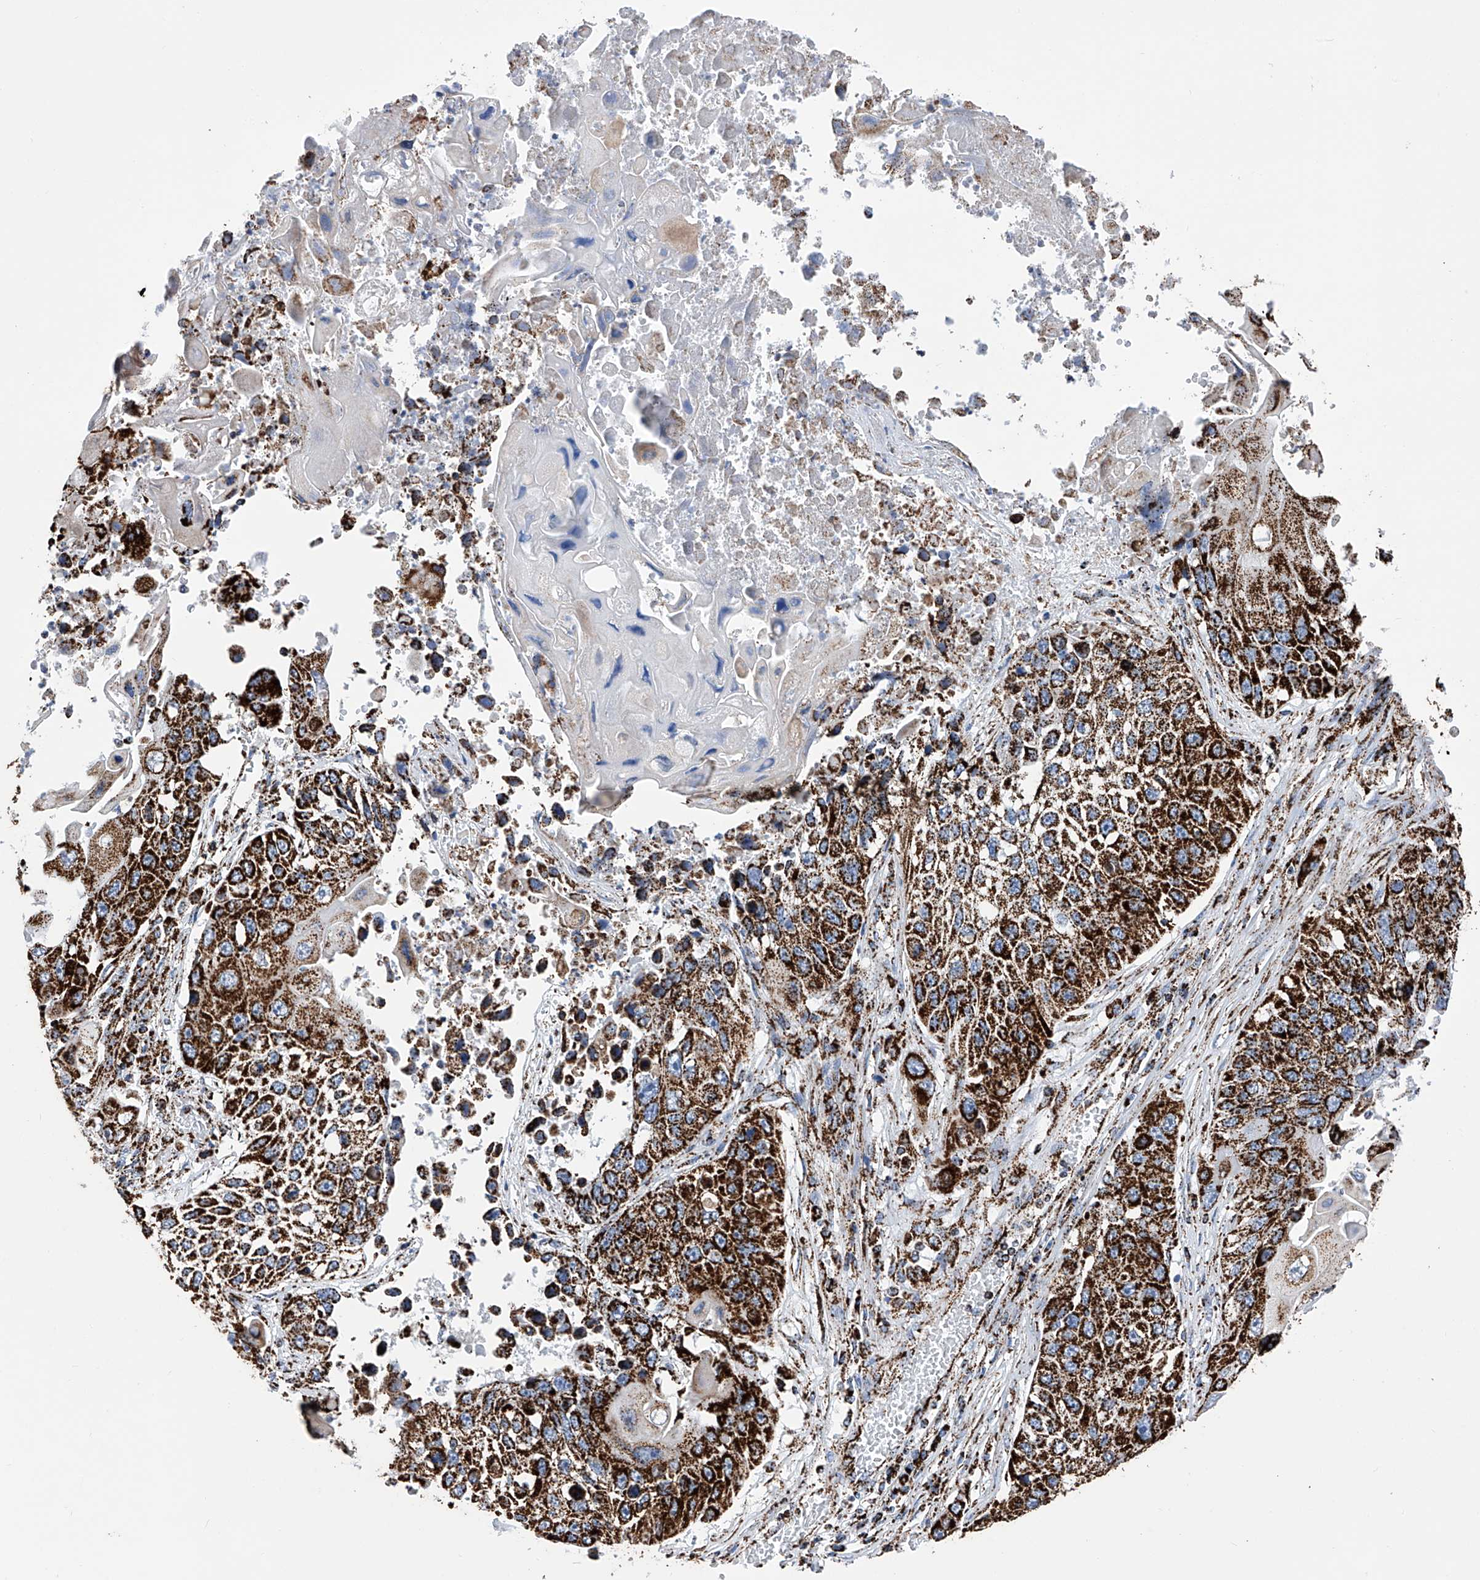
{"staining": {"intensity": "strong", "quantity": ">75%", "location": "cytoplasmic/membranous"}, "tissue": "lung cancer", "cell_type": "Tumor cells", "image_type": "cancer", "snomed": [{"axis": "morphology", "description": "Squamous cell carcinoma, NOS"}, {"axis": "topography", "description": "Lung"}], "caption": "Immunohistochemistry (IHC) photomicrograph of human lung cancer (squamous cell carcinoma) stained for a protein (brown), which shows high levels of strong cytoplasmic/membranous positivity in approximately >75% of tumor cells.", "gene": "ATP5PF", "patient": {"sex": "male", "age": 61}}